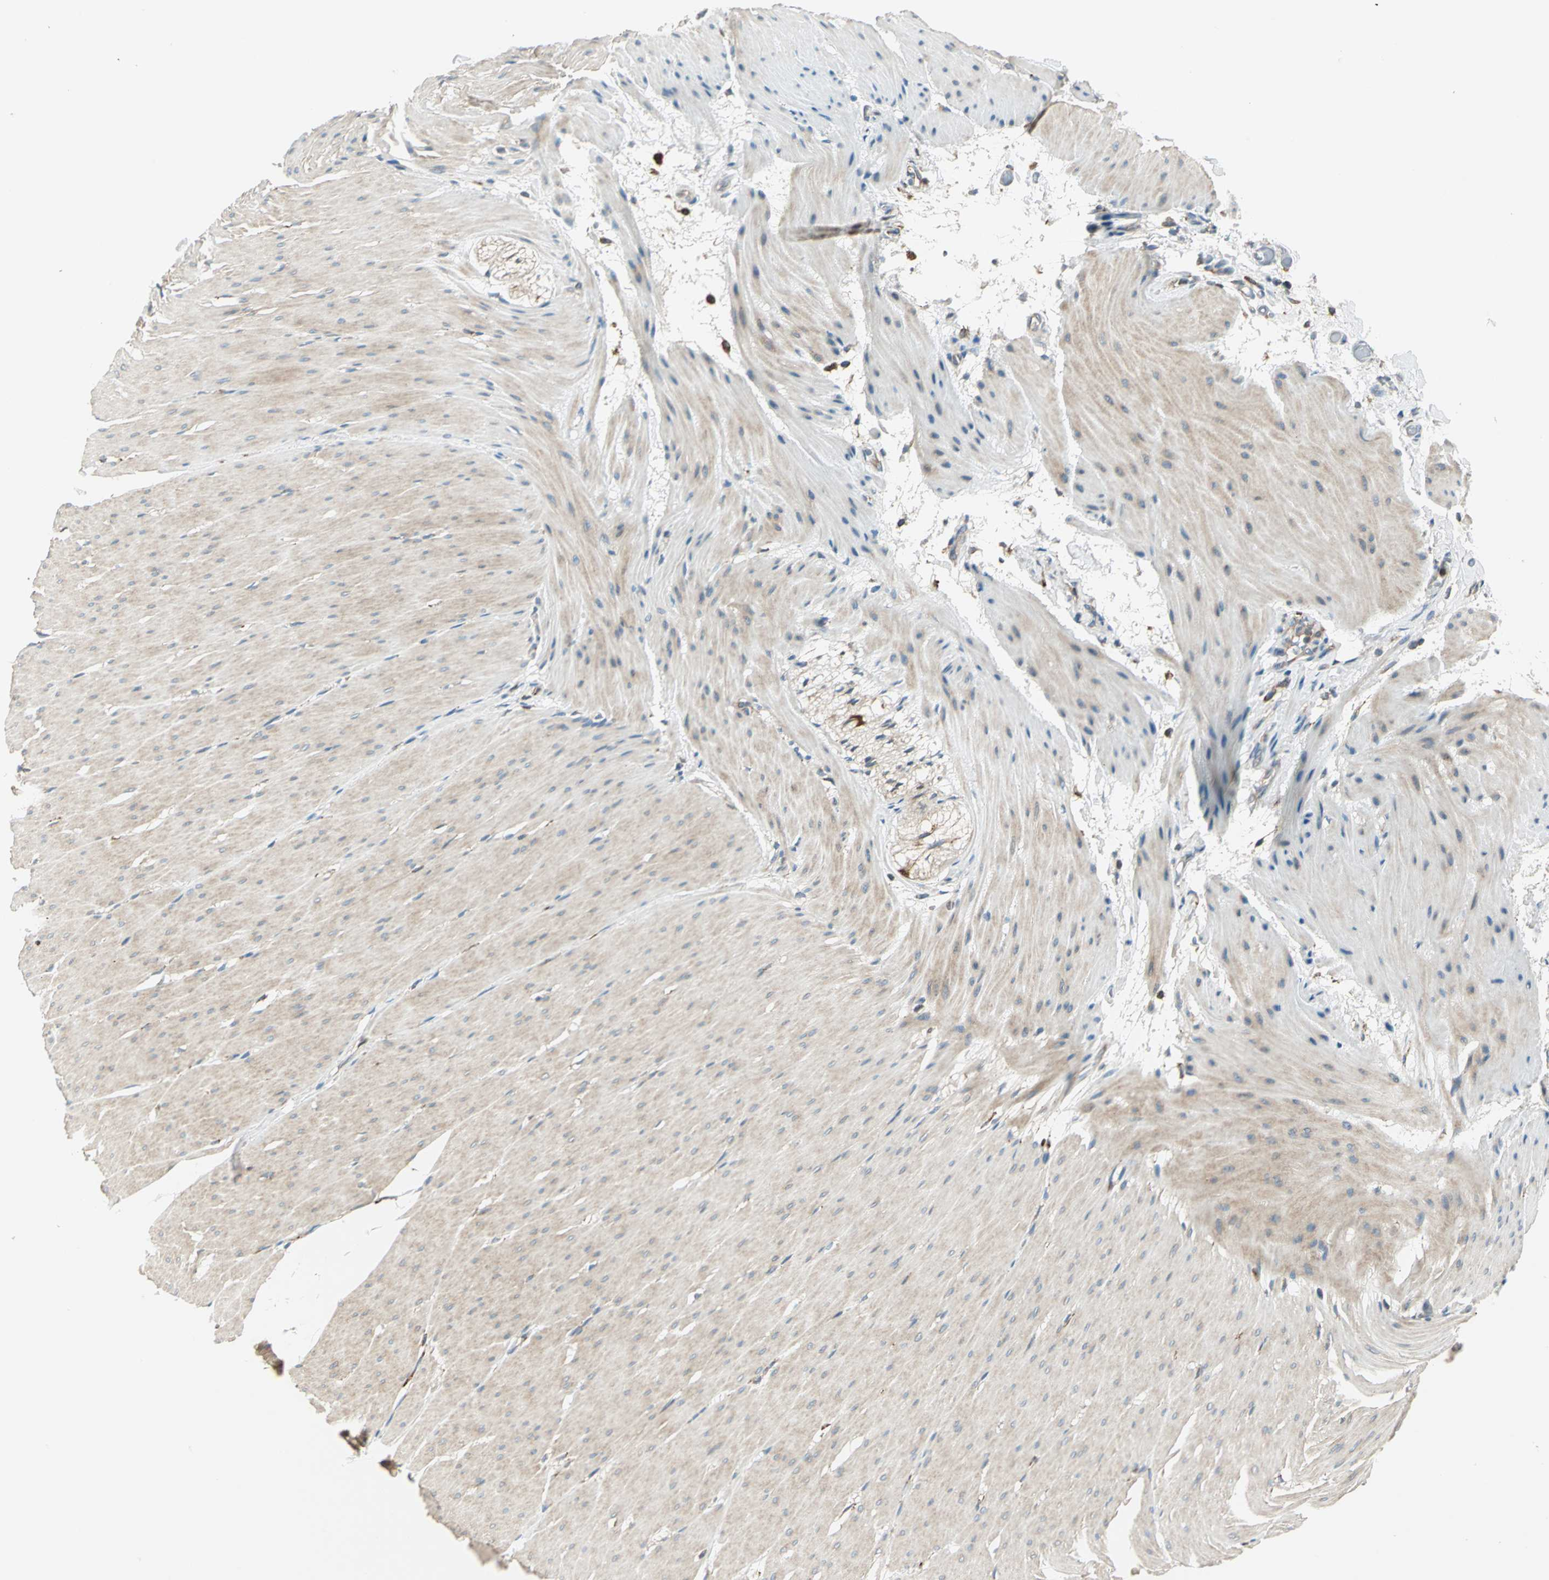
{"staining": {"intensity": "weak", "quantity": ">75%", "location": "cytoplasmic/membranous"}, "tissue": "smooth muscle", "cell_type": "Smooth muscle cells", "image_type": "normal", "snomed": [{"axis": "morphology", "description": "Normal tissue, NOS"}, {"axis": "topography", "description": "Smooth muscle"}, {"axis": "topography", "description": "Colon"}], "caption": "Weak cytoplasmic/membranous staining is identified in about >75% of smooth muscle cells in unremarkable smooth muscle. The staining was performed using DAB (3,3'-diaminobenzidine), with brown indicating positive protein expression. Nuclei are stained blue with hematoxylin.", "gene": "PDIA4", "patient": {"sex": "male", "age": 67}}